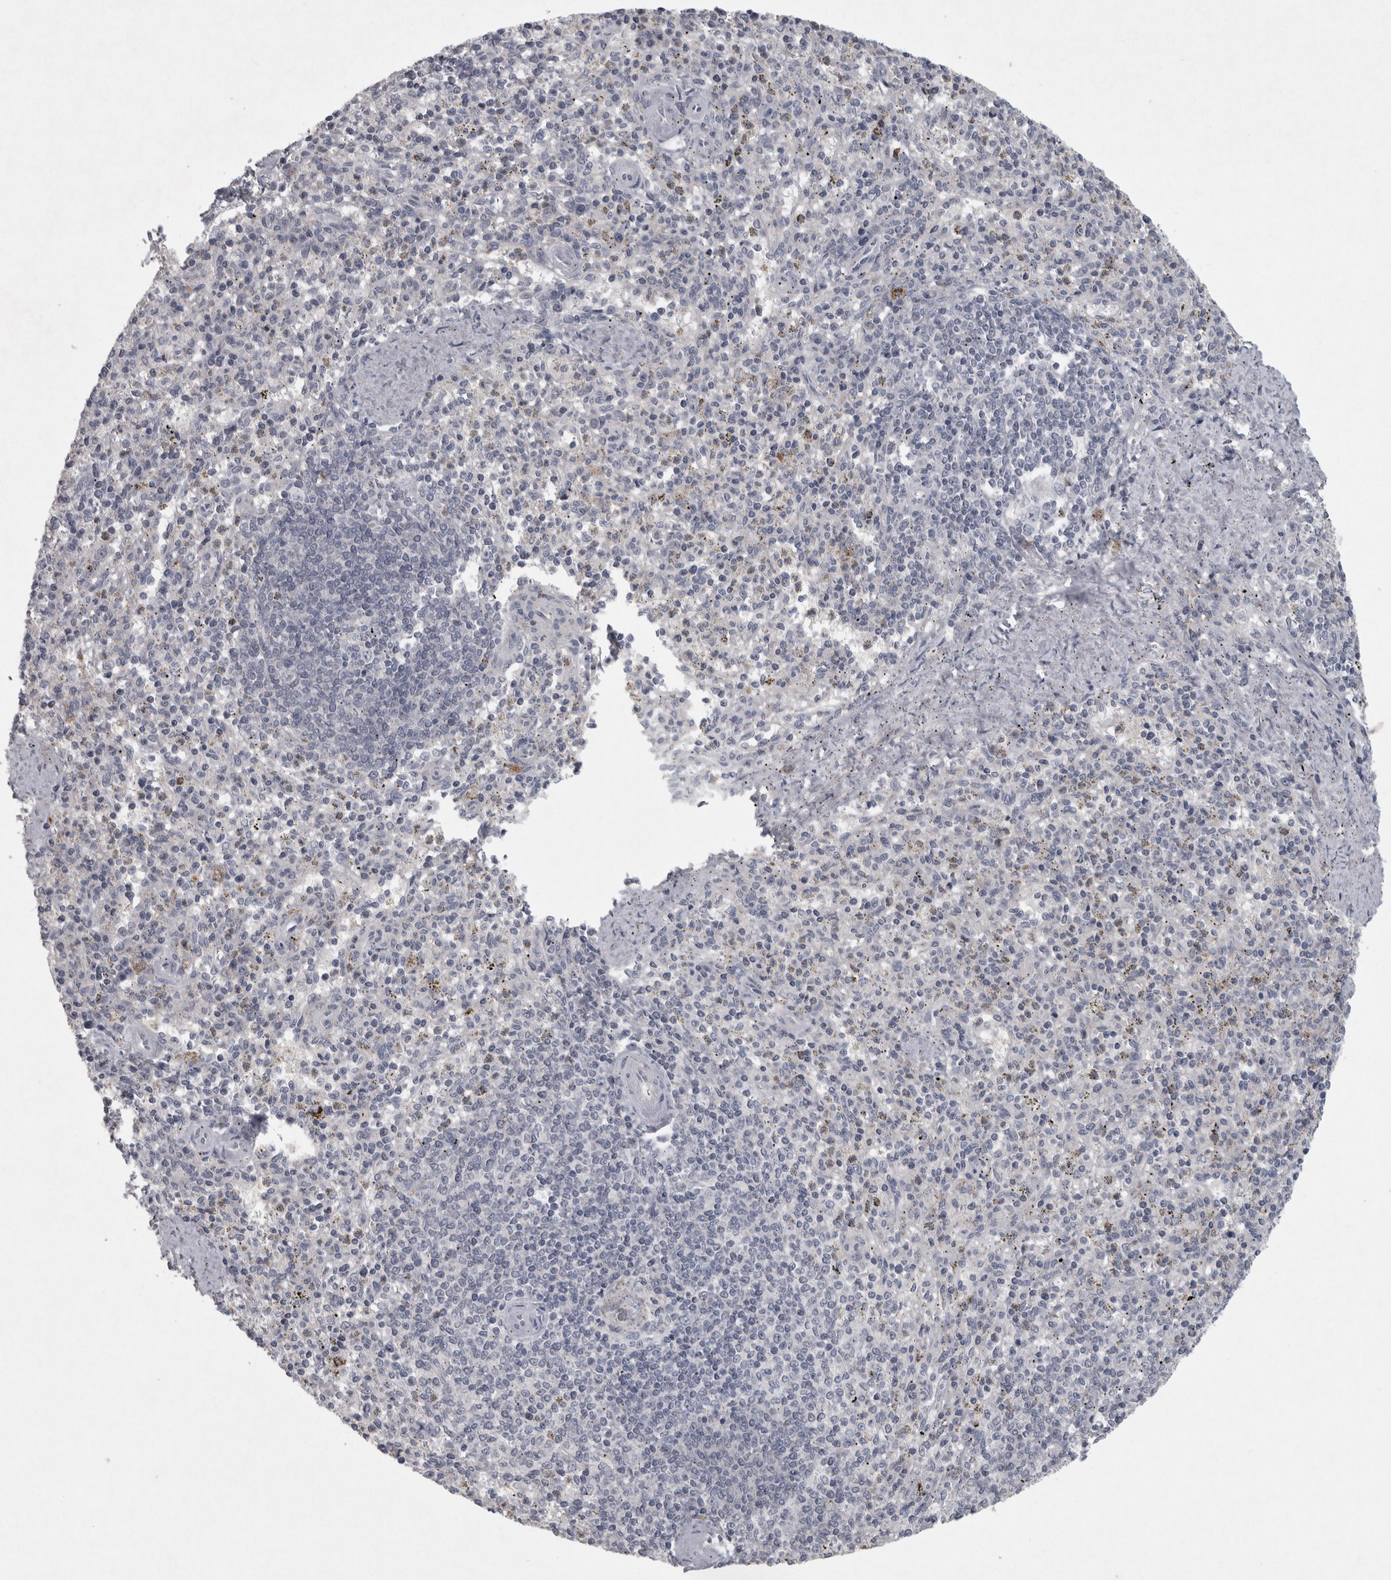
{"staining": {"intensity": "negative", "quantity": "none", "location": "none"}, "tissue": "spleen", "cell_type": "Cells in red pulp", "image_type": "normal", "snomed": [{"axis": "morphology", "description": "Normal tissue, NOS"}, {"axis": "topography", "description": "Spleen"}], "caption": "The IHC histopathology image has no significant expression in cells in red pulp of spleen. (DAB (3,3'-diaminobenzidine) immunohistochemistry, high magnification).", "gene": "ENPP7", "patient": {"sex": "male", "age": 72}}